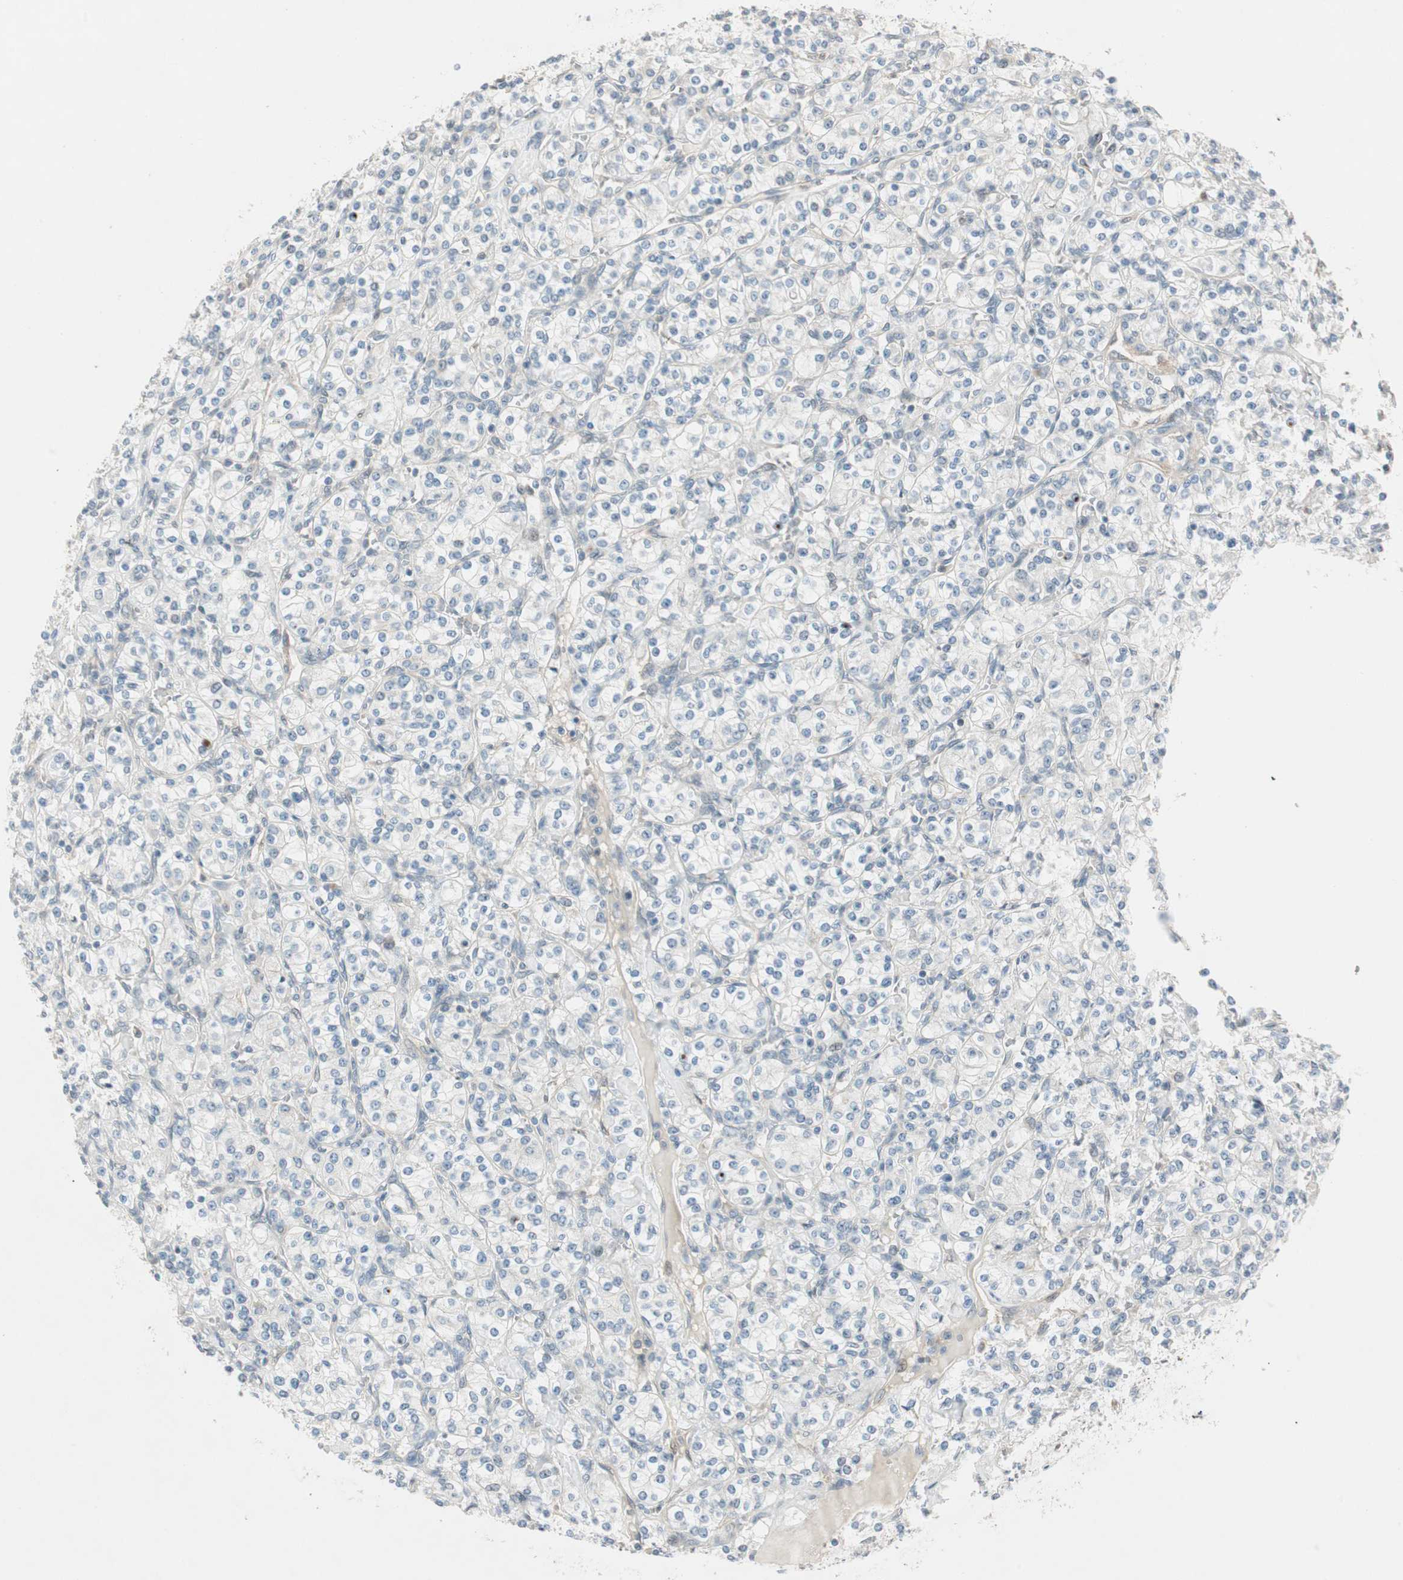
{"staining": {"intensity": "negative", "quantity": "none", "location": "none"}, "tissue": "renal cancer", "cell_type": "Tumor cells", "image_type": "cancer", "snomed": [{"axis": "morphology", "description": "Adenocarcinoma, NOS"}, {"axis": "topography", "description": "Kidney"}], "caption": "A histopathology image of renal cancer (adenocarcinoma) stained for a protein shows no brown staining in tumor cells.", "gene": "CGRRF1", "patient": {"sex": "male", "age": 77}}